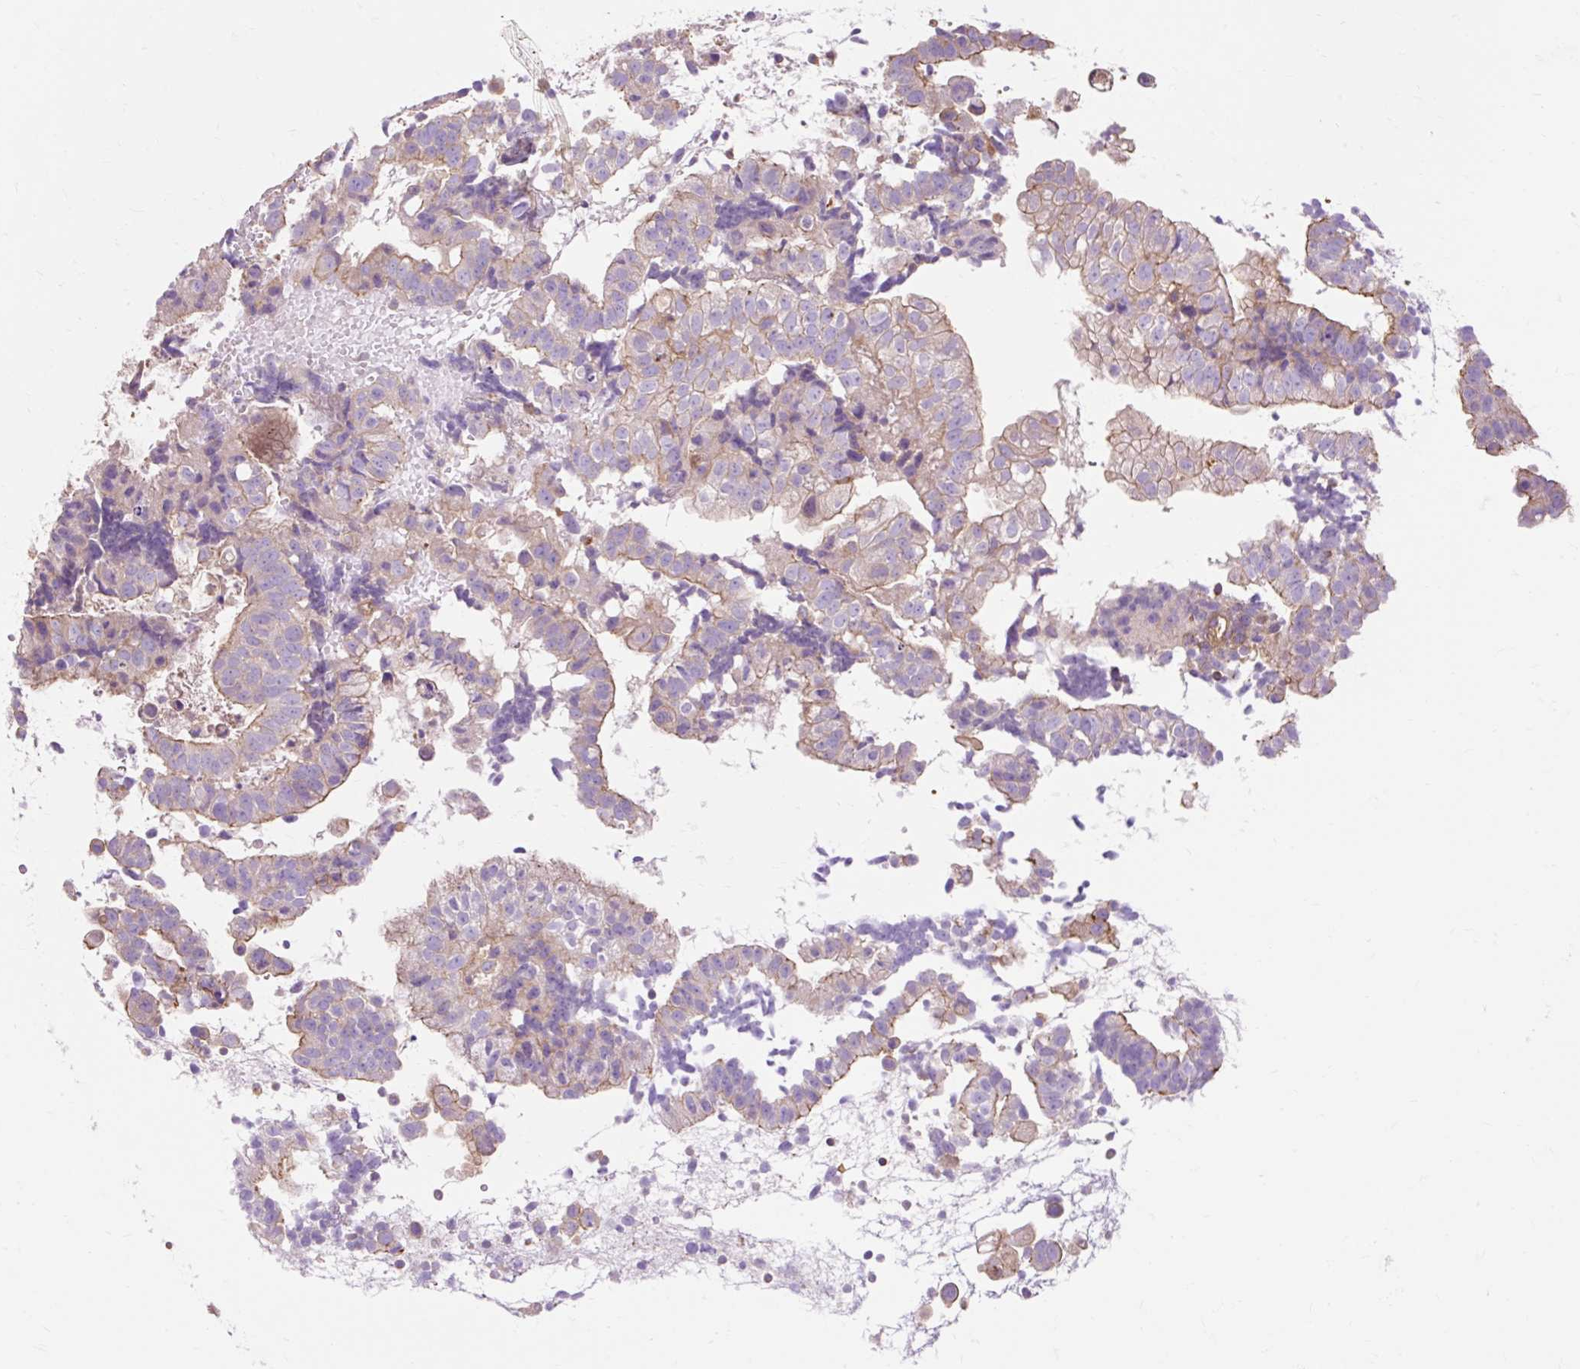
{"staining": {"intensity": "weak", "quantity": "<25%", "location": "cytoplasmic/membranous"}, "tissue": "endometrial cancer", "cell_type": "Tumor cells", "image_type": "cancer", "snomed": [{"axis": "morphology", "description": "Adenocarcinoma, NOS"}, {"axis": "topography", "description": "Endometrium"}], "caption": "Immunohistochemical staining of endometrial cancer exhibits no significant expression in tumor cells.", "gene": "TBC1D2B", "patient": {"sex": "female", "age": 76}}